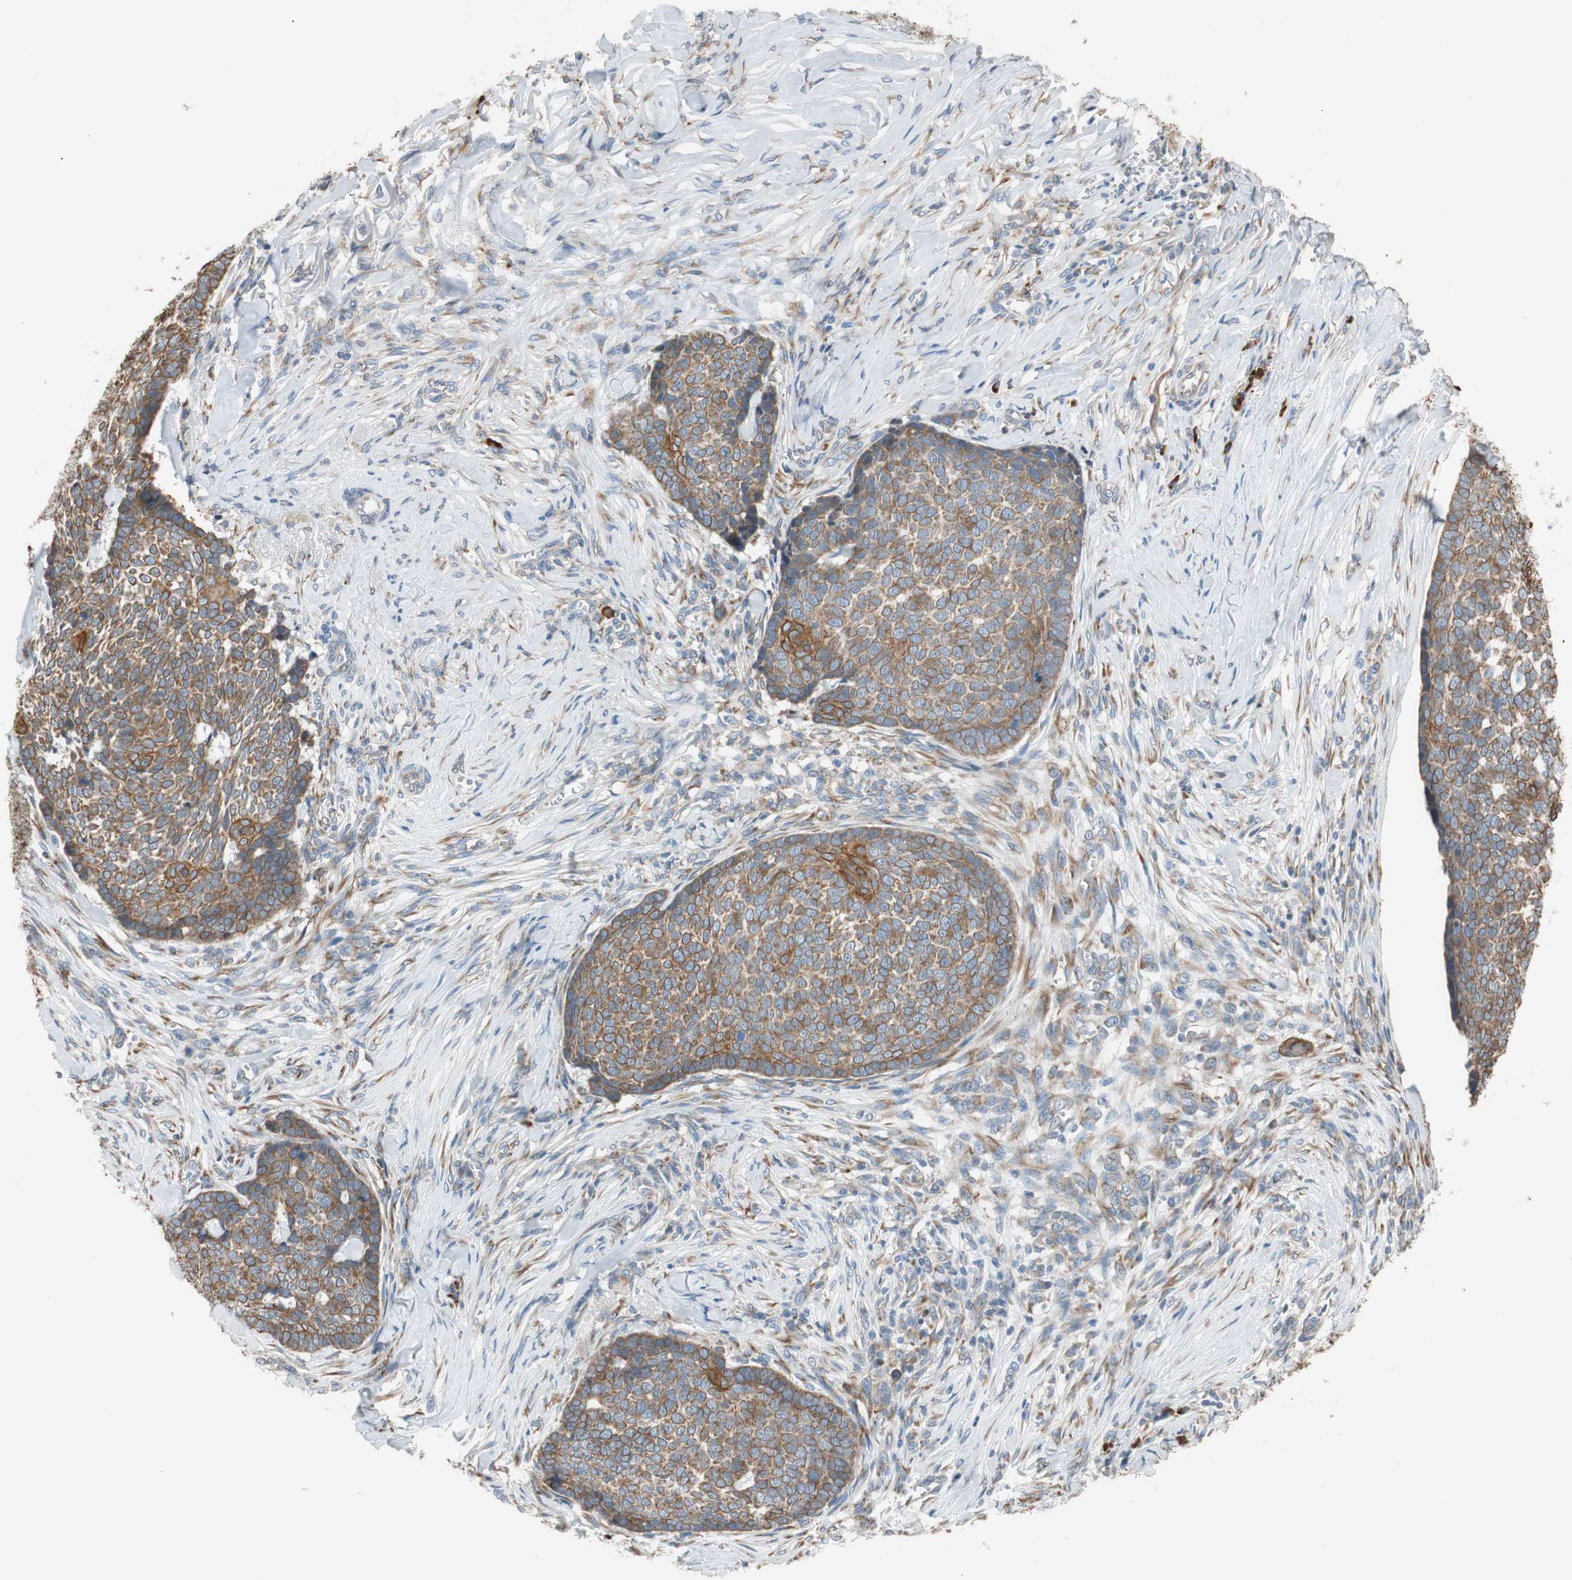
{"staining": {"intensity": "moderate", "quantity": ">75%", "location": "cytoplasmic/membranous"}, "tissue": "skin cancer", "cell_type": "Tumor cells", "image_type": "cancer", "snomed": [{"axis": "morphology", "description": "Basal cell carcinoma"}, {"axis": "topography", "description": "Skin"}], "caption": "A photomicrograph of human skin cancer (basal cell carcinoma) stained for a protein demonstrates moderate cytoplasmic/membranous brown staining in tumor cells.", "gene": "RPN2", "patient": {"sex": "male", "age": 84}}